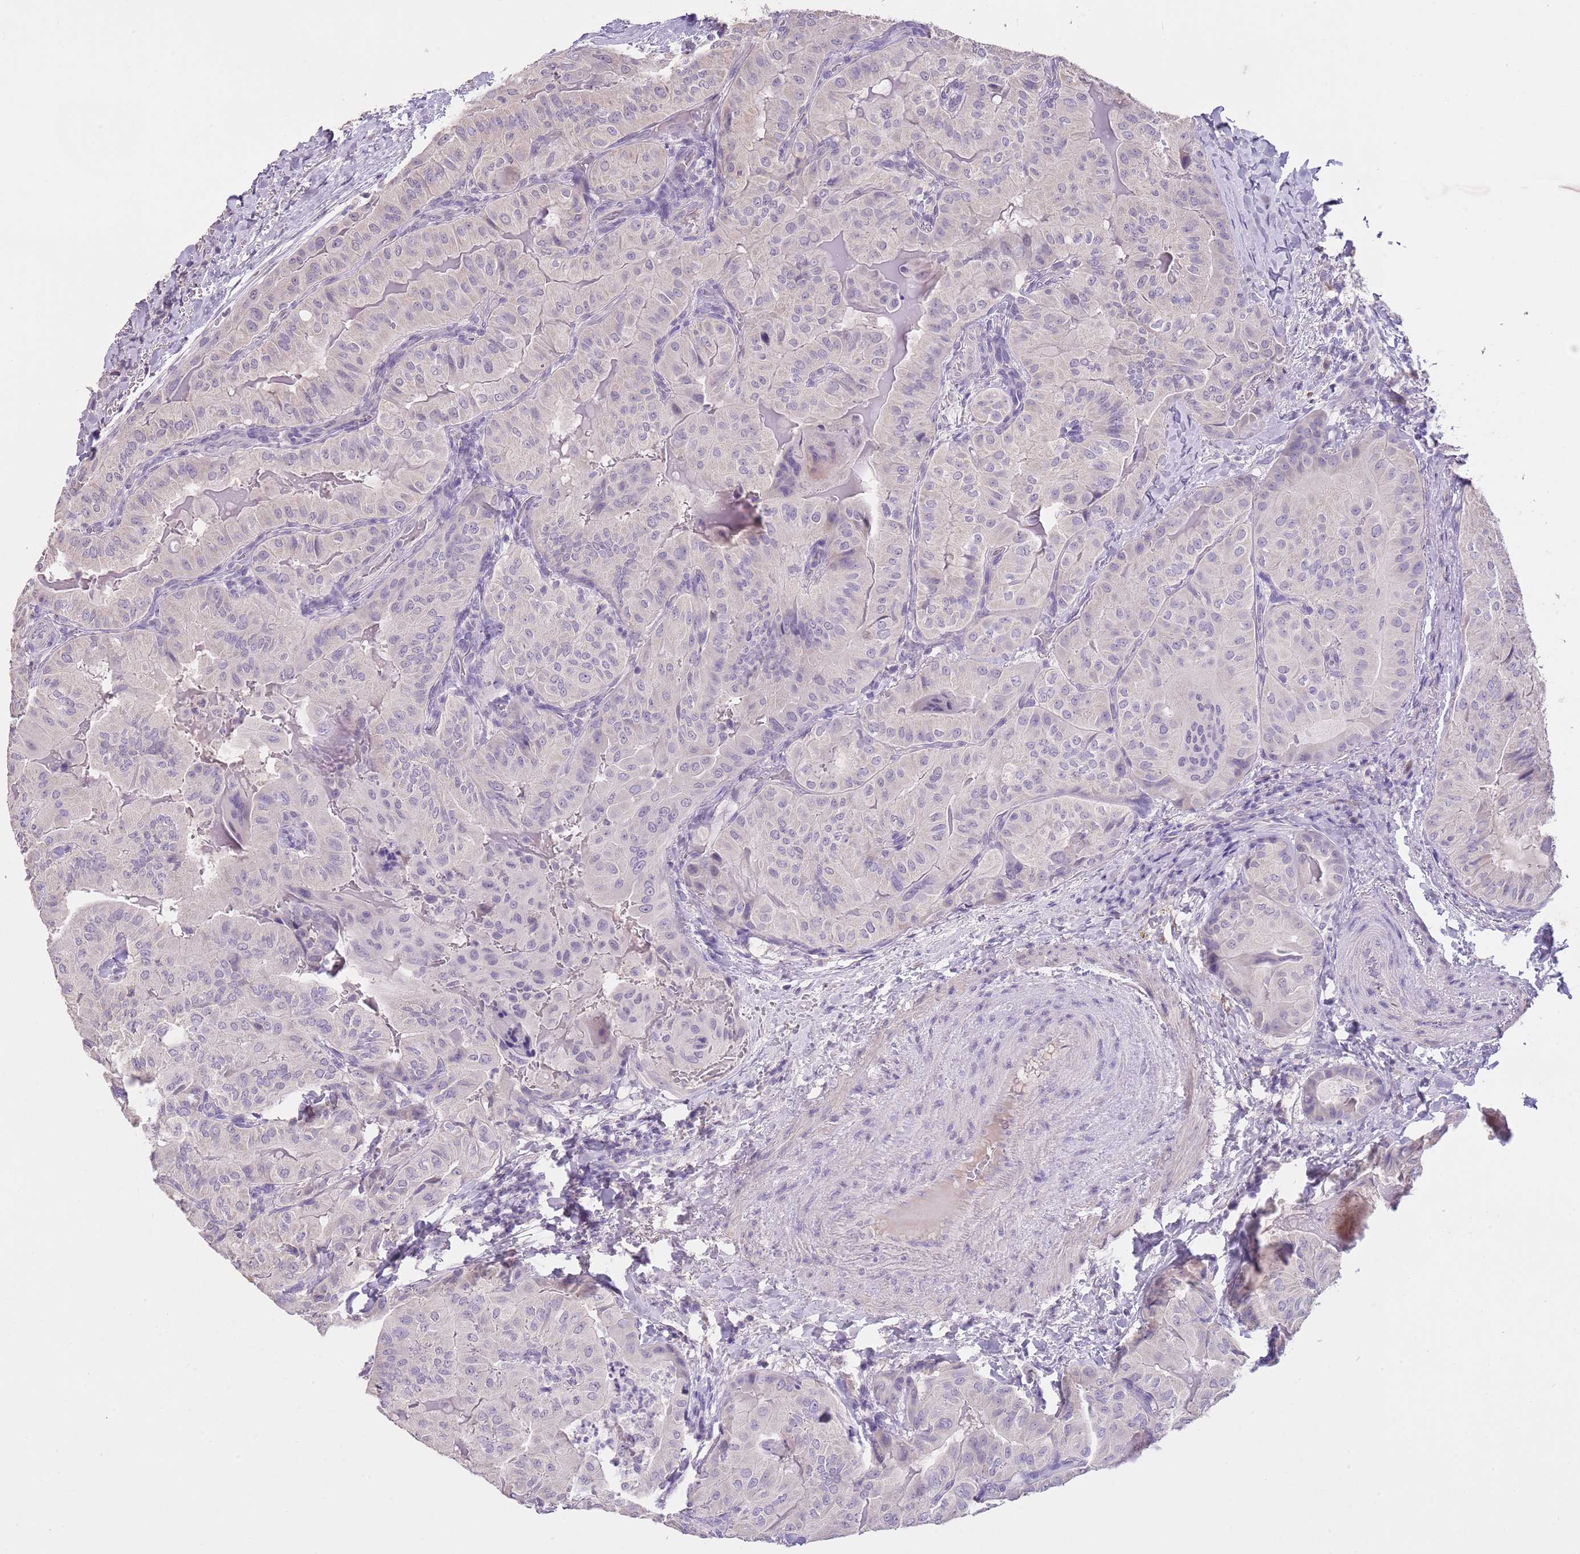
{"staining": {"intensity": "negative", "quantity": "none", "location": "none"}, "tissue": "thyroid cancer", "cell_type": "Tumor cells", "image_type": "cancer", "snomed": [{"axis": "morphology", "description": "Papillary adenocarcinoma, NOS"}, {"axis": "topography", "description": "Thyroid gland"}], "caption": "IHC histopathology image of papillary adenocarcinoma (thyroid) stained for a protein (brown), which demonstrates no staining in tumor cells.", "gene": "SLC35E3", "patient": {"sex": "female", "age": 68}}